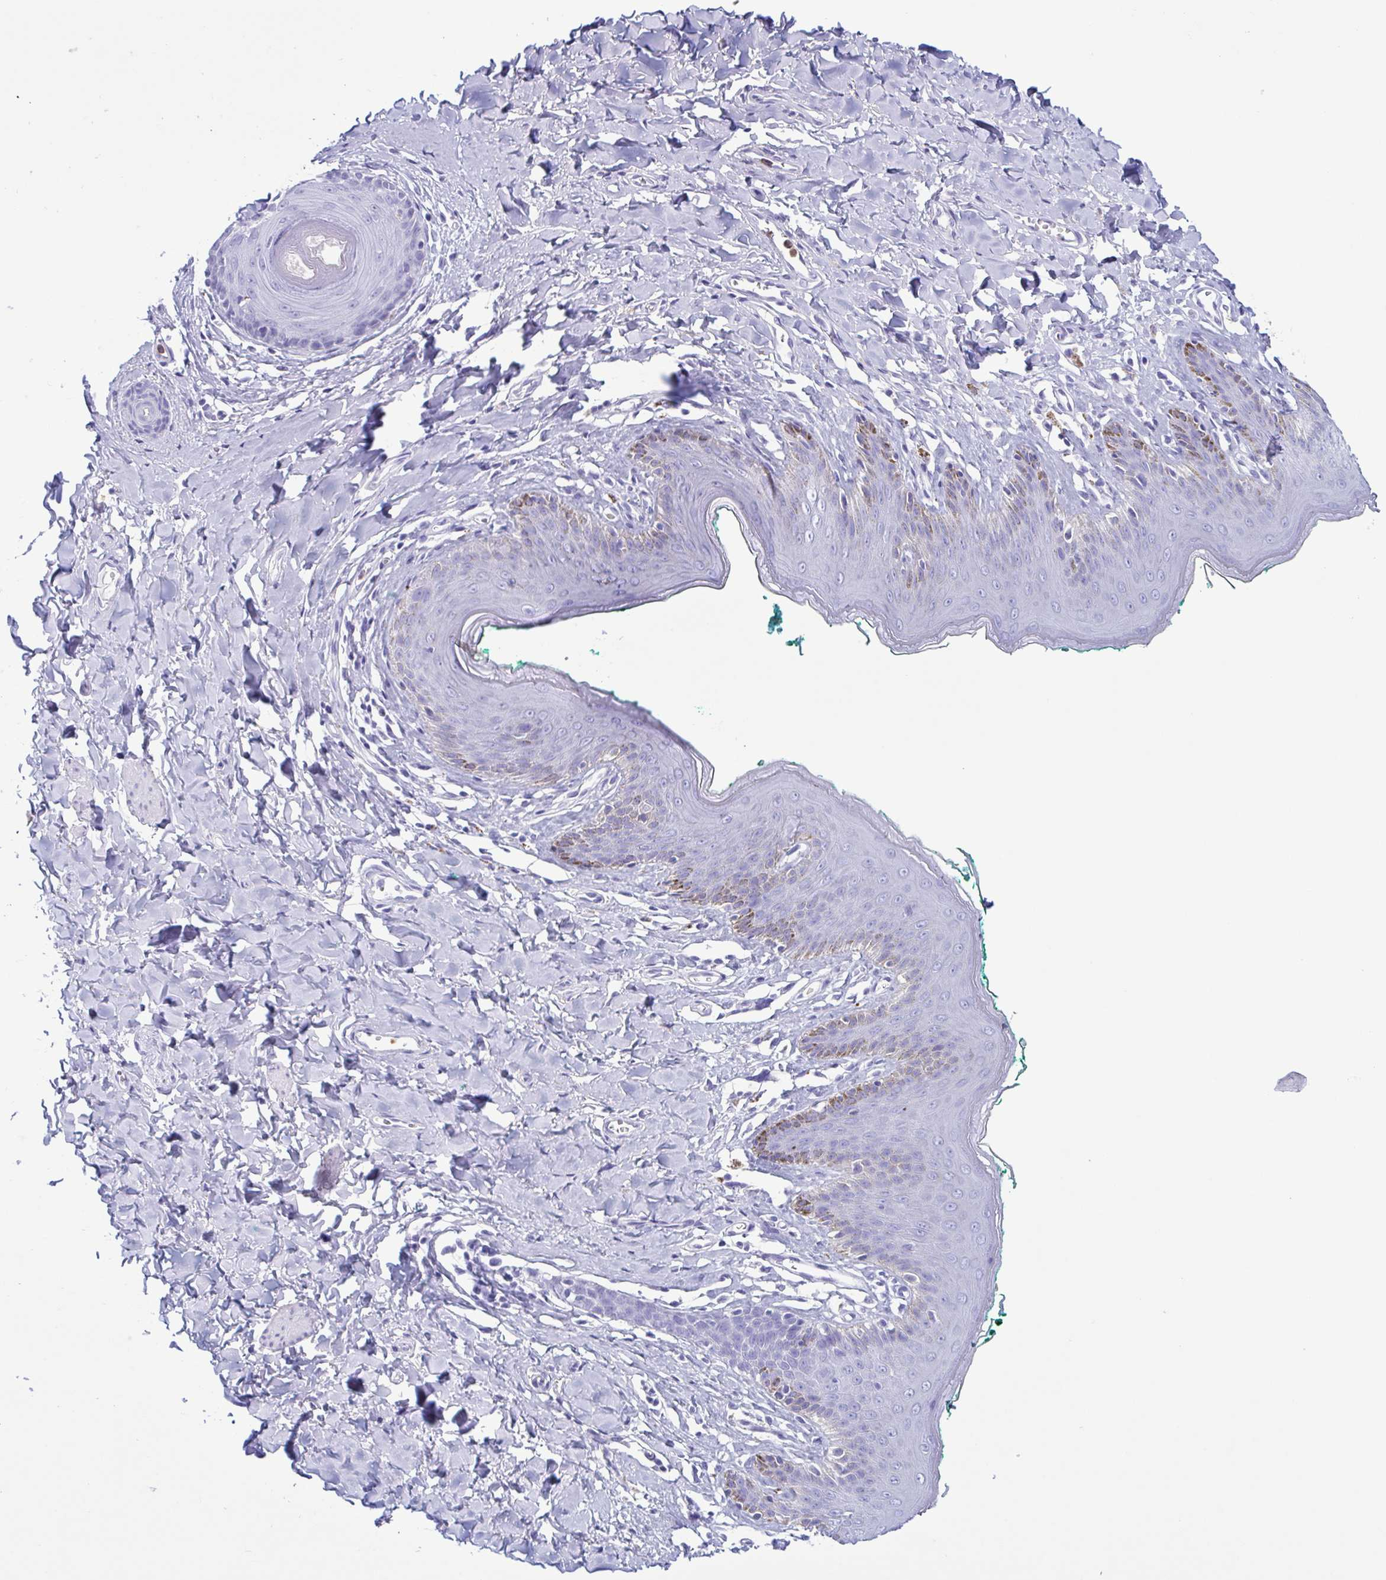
{"staining": {"intensity": "negative", "quantity": "none", "location": "none"}, "tissue": "skin", "cell_type": "Epidermal cells", "image_type": "normal", "snomed": [{"axis": "morphology", "description": "Normal tissue, NOS"}, {"axis": "topography", "description": "Vulva"}, {"axis": "topography", "description": "Peripheral nerve tissue"}], "caption": "DAB immunohistochemical staining of unremarkable human skin shows no significant expression in epidermal cells. Nuclei are stained in blue.", "gene": "LTF", "patient": {"sex": "female", "age": 66}}